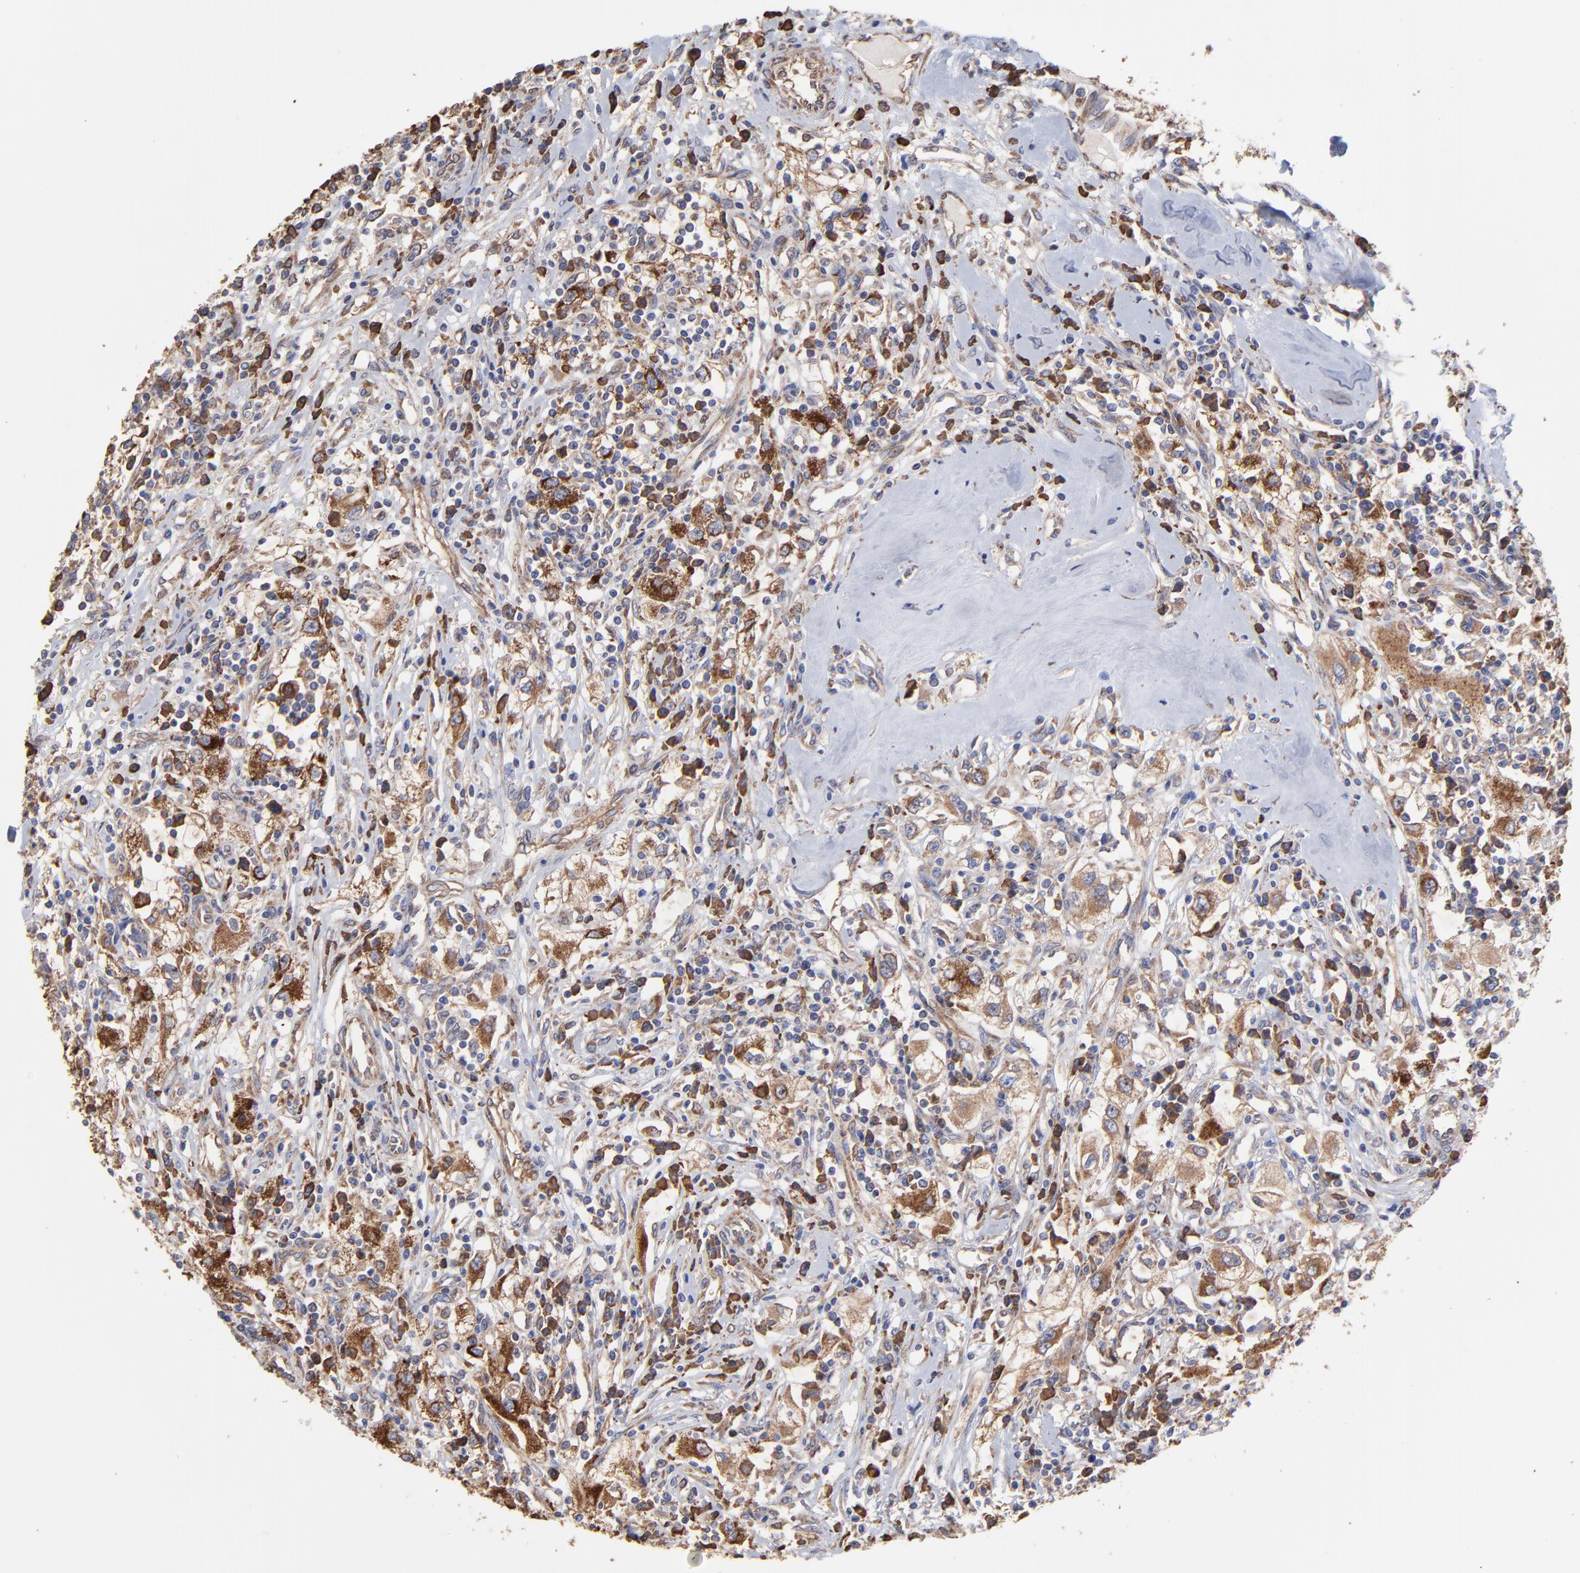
{"staining": {"intensity": "moderate", "quantity": ">75%", "location": "cytoplasmic/membranous"}, "tissue": "renal cancer", "cell_type": "Tumor cells", "image_type": "cancer", "snomed": [{"axis": "morphology", "description": "Adenocarcinoma, NOS"}, {"axis": "topography", "description": "Kidney"}], "caption": "Renal cancer stained with DAB immunohistochemistry (IHC) reveals medium levels of moderate cytoplasmic/membranous staining in about >75% of tumor cells.", "gene": "PFKM", "patient": {"sex": "male", "age": 82}}